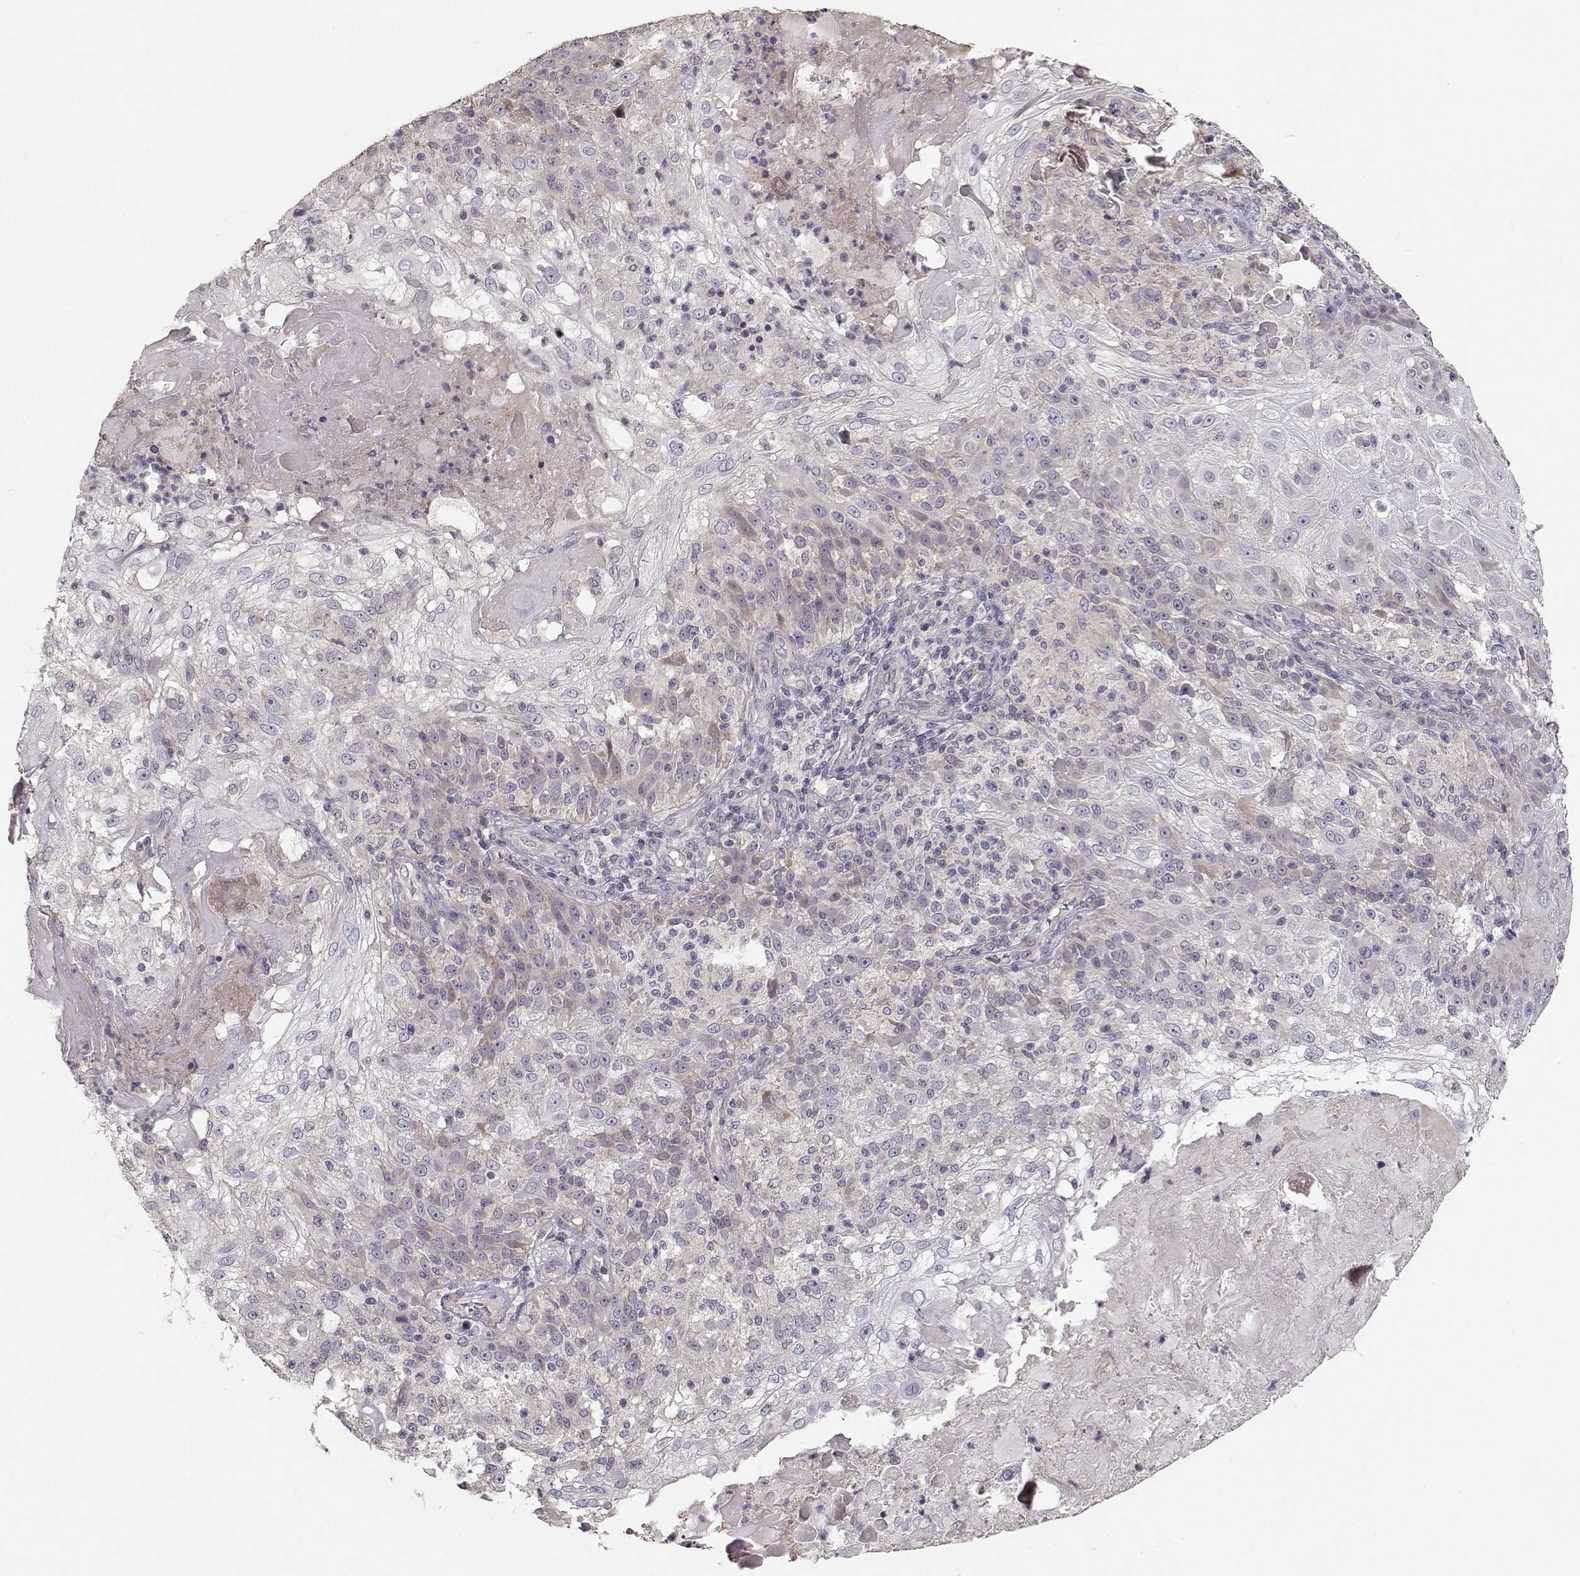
{"staining": {"intensity": "weak", "quantity": "<25%", "location": "cytoplasmic/membranous"}, "tissue": "skin cancer", "cell_type": "Tumor cells", "image_type": "cancer", "snomed": [{"axis": "morphology", "description": "Normal tissue, NOS"}, {"axis": "morphology", "description": "Squamous cell carcinoma, NOS"}, {"axis": "topography", "description": "Skin"}], "caption": "Immunohistochemistry of human squamous cell carcinoma (skin) demonstrates no expression in tumor cells.", "gene": "ENTPD8", "patient": {"sex": "female", "age": 83}}